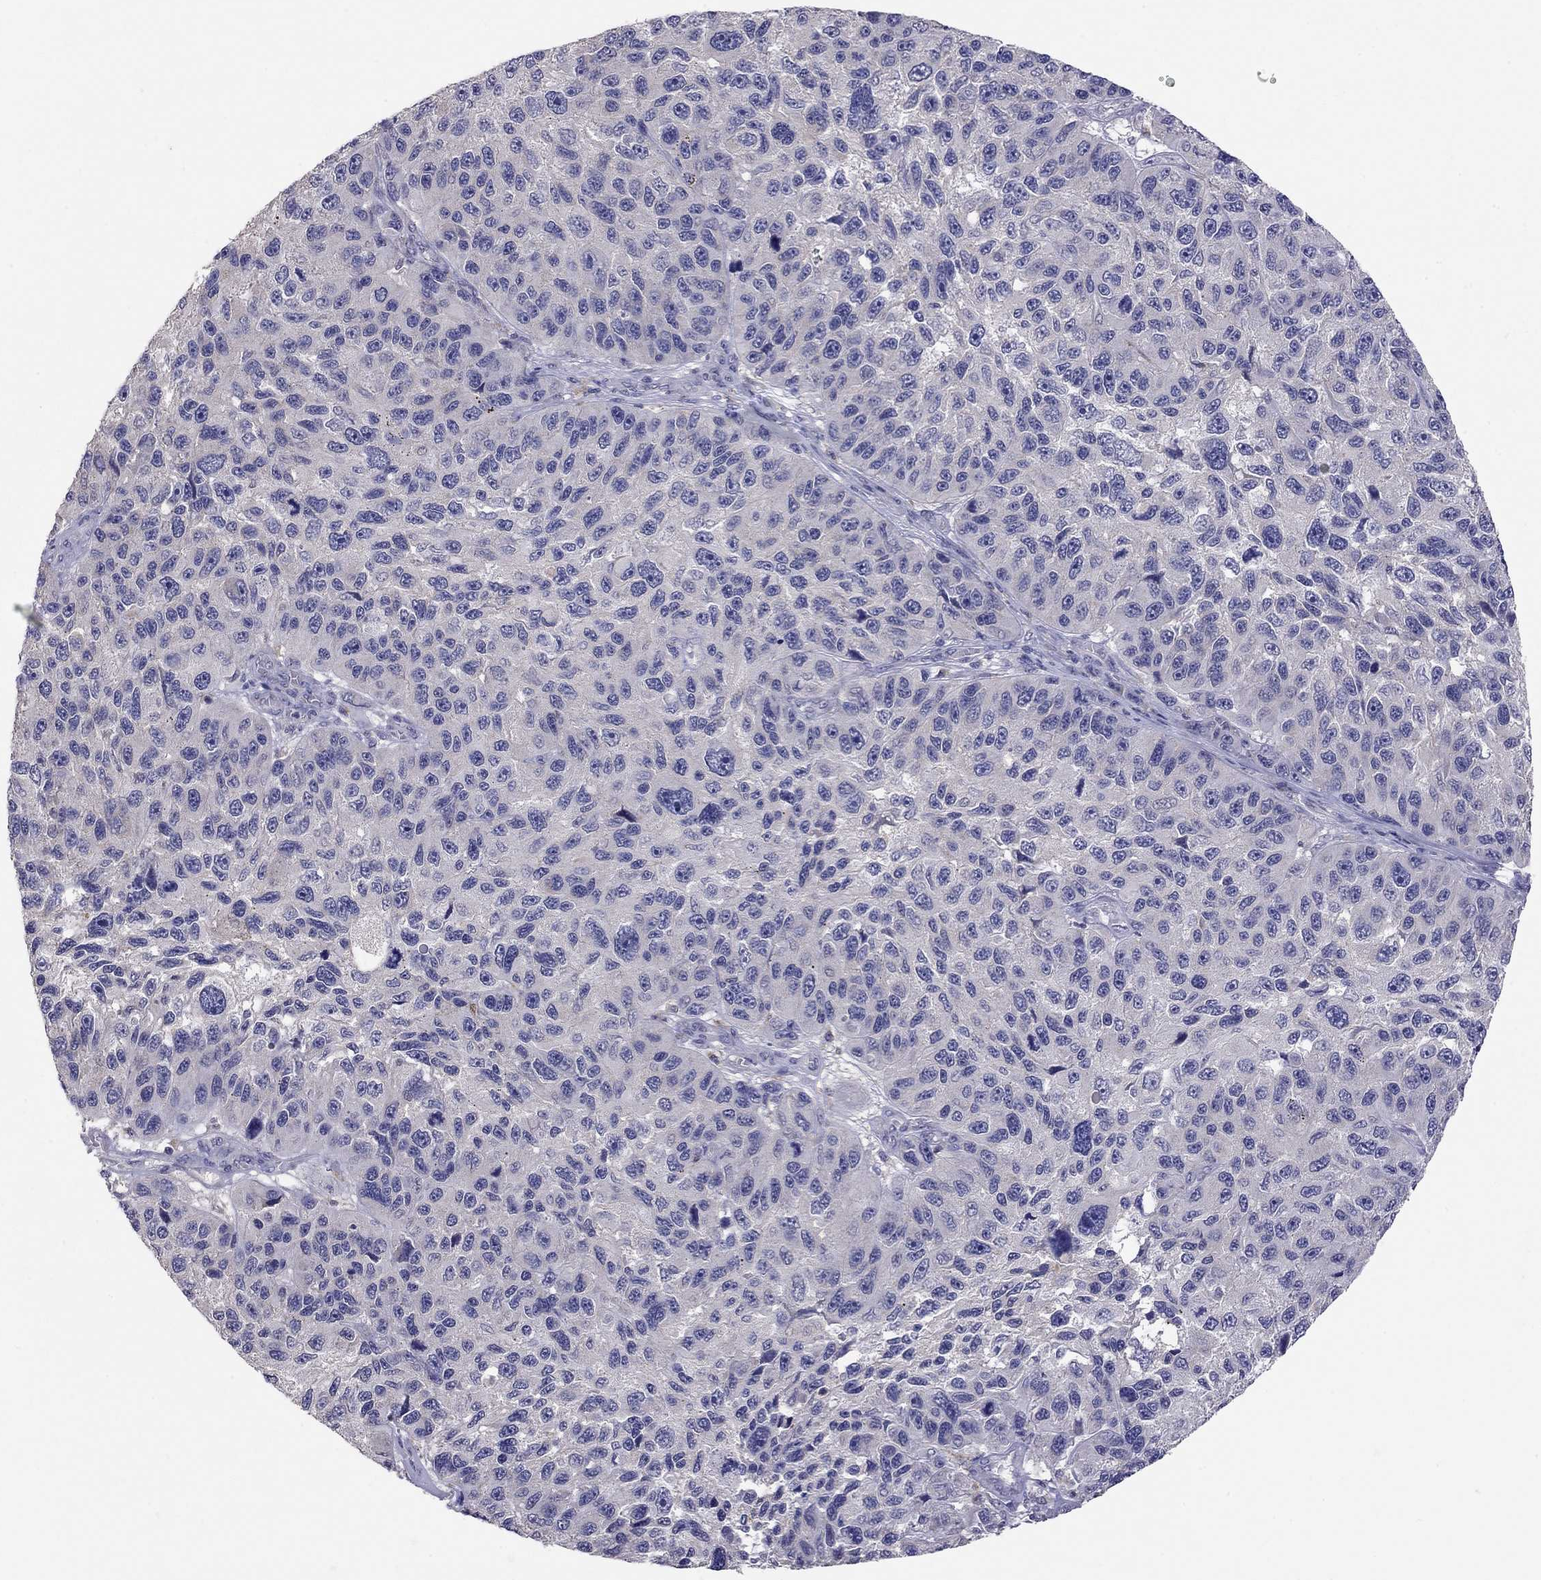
{"staining": {"intensity": "negative", "quantity": "none", "location": "none"}, "tissue": "melanoma", "cell_type": "Tumor cells", "image_type": "cancer", "snomed": [{"axis": "morphology", "description": "Malignant melanoma, NOS"}, {"axis": "topography", "description": "Skin"}], "caption": "There is no significant expression in tumor cells of malignant melanoma.", "gene": "RTP5", "patient": {"sex": "male", "age": 53}}